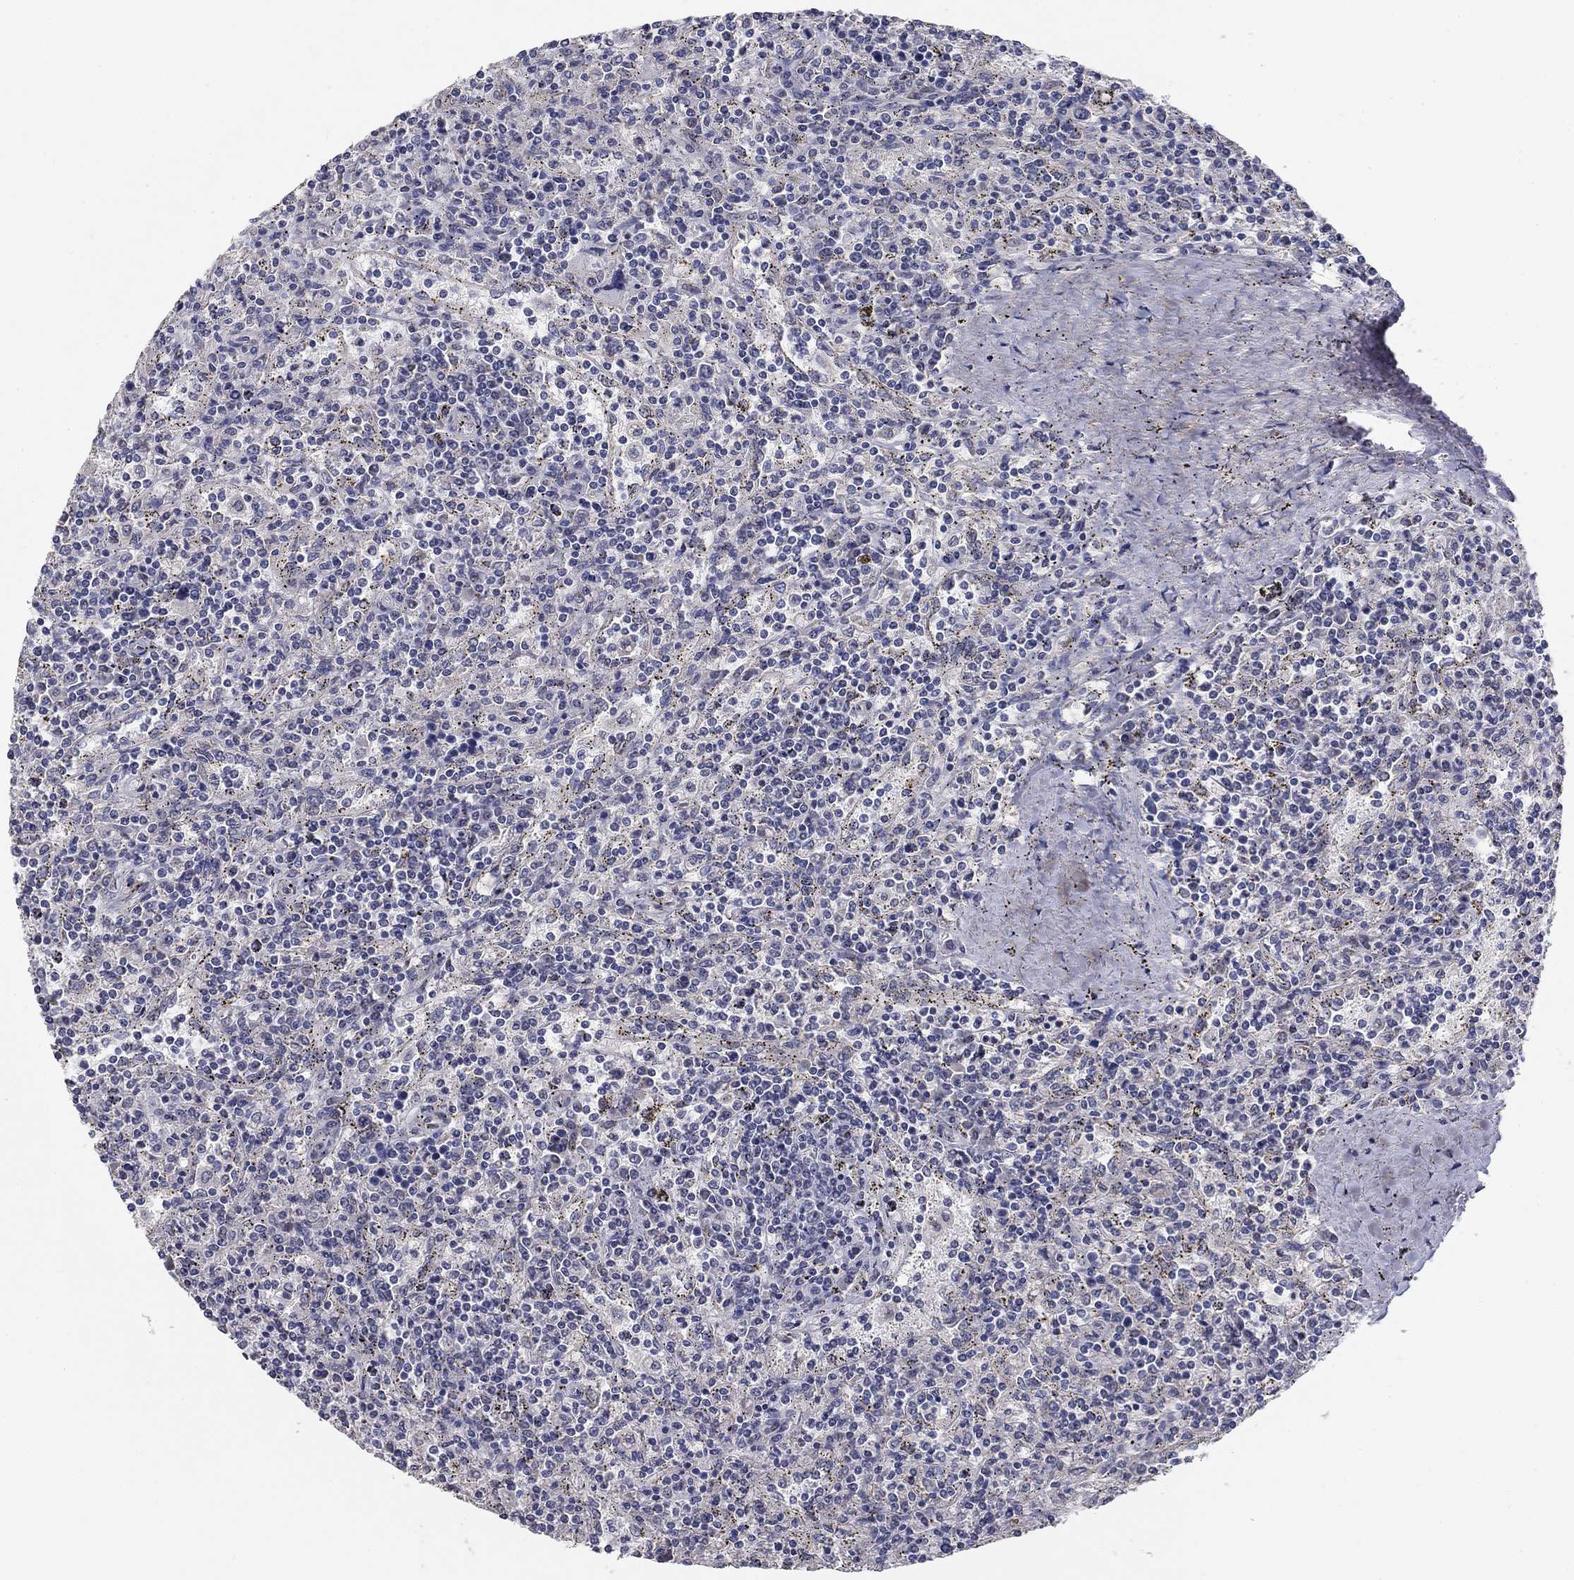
{"staining": {"intensity": "negative", "quantity": "none", "location": "none"}, "tissue": "lymphoma", "cell_type": "Tumor cells", "image_type": "cancer", "snomed": [{"axis": "morphology", "description": "Malignant lymphoma, non-Hodgkin's type, Low grade"}, {"axis": "topography", "description": "Spleen"}], "caption": "The image shows no significant positivity in tumor cells of low-grade malignant lymphoma, non-Hodgkin's type.", "gene": "SEPTIN3", "patient": {"sex": "male", "age": 62}}